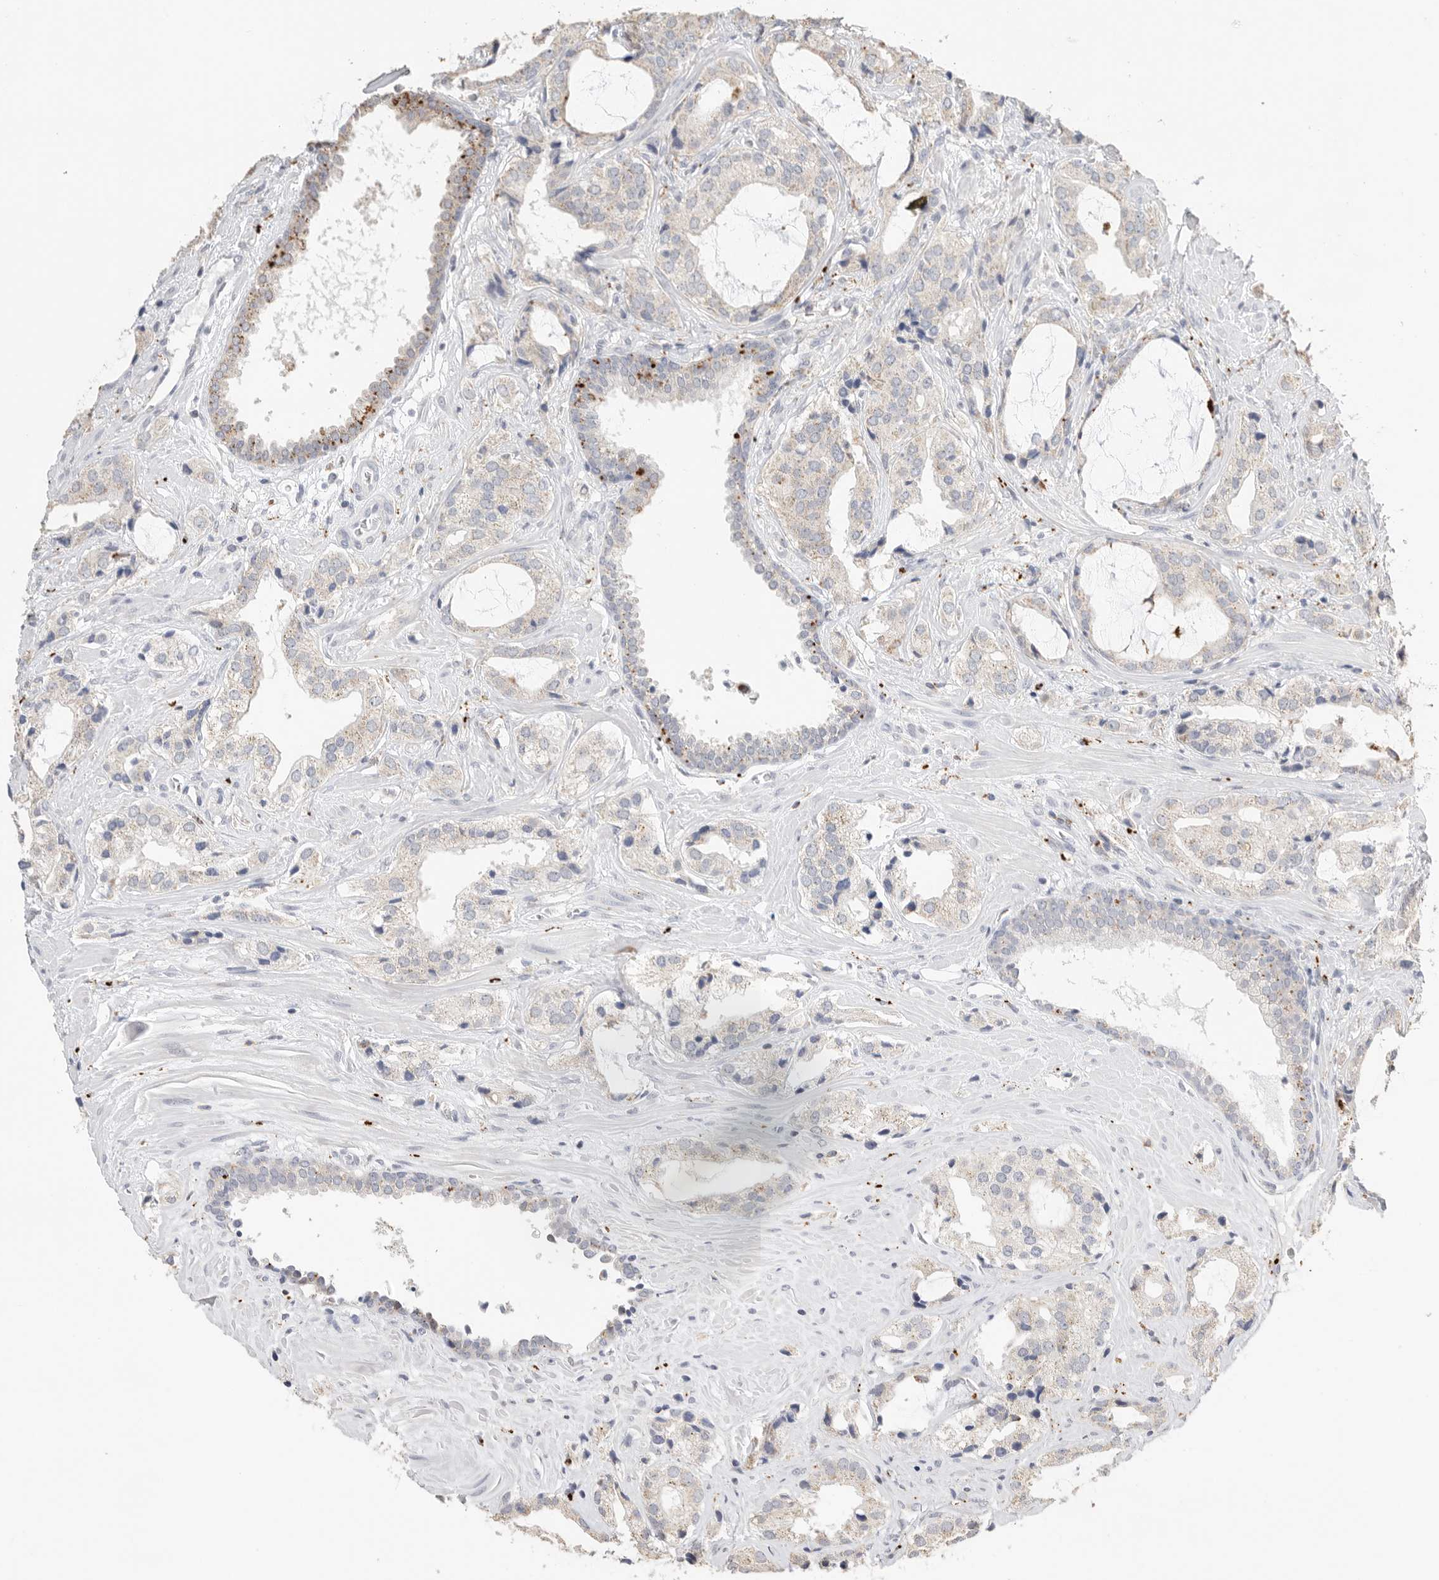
{"staining": {"intensity": "weak", "quantity": "<25%", "location": "cytoplasmic/membranous"}, "tissue": "prostate cancer", "cell_type": "Tumor cells", "image_type": "cancer", "snomed": [{"axis": "morphology", "description": "Adenocarcinoma, High grade"}, {"axis": "topography", "description": "Prostate"}], "caption": "High power microscopy photomicrograph of an IHC histopathology image of prostate cancer, revealing no significant staining in tumor cells. (DAB (3,3'-diaminobenzidine) IHC with hematoxylin counter stain).", "gene": "GGH", "patient": {"sex": "male", "age": 66}}